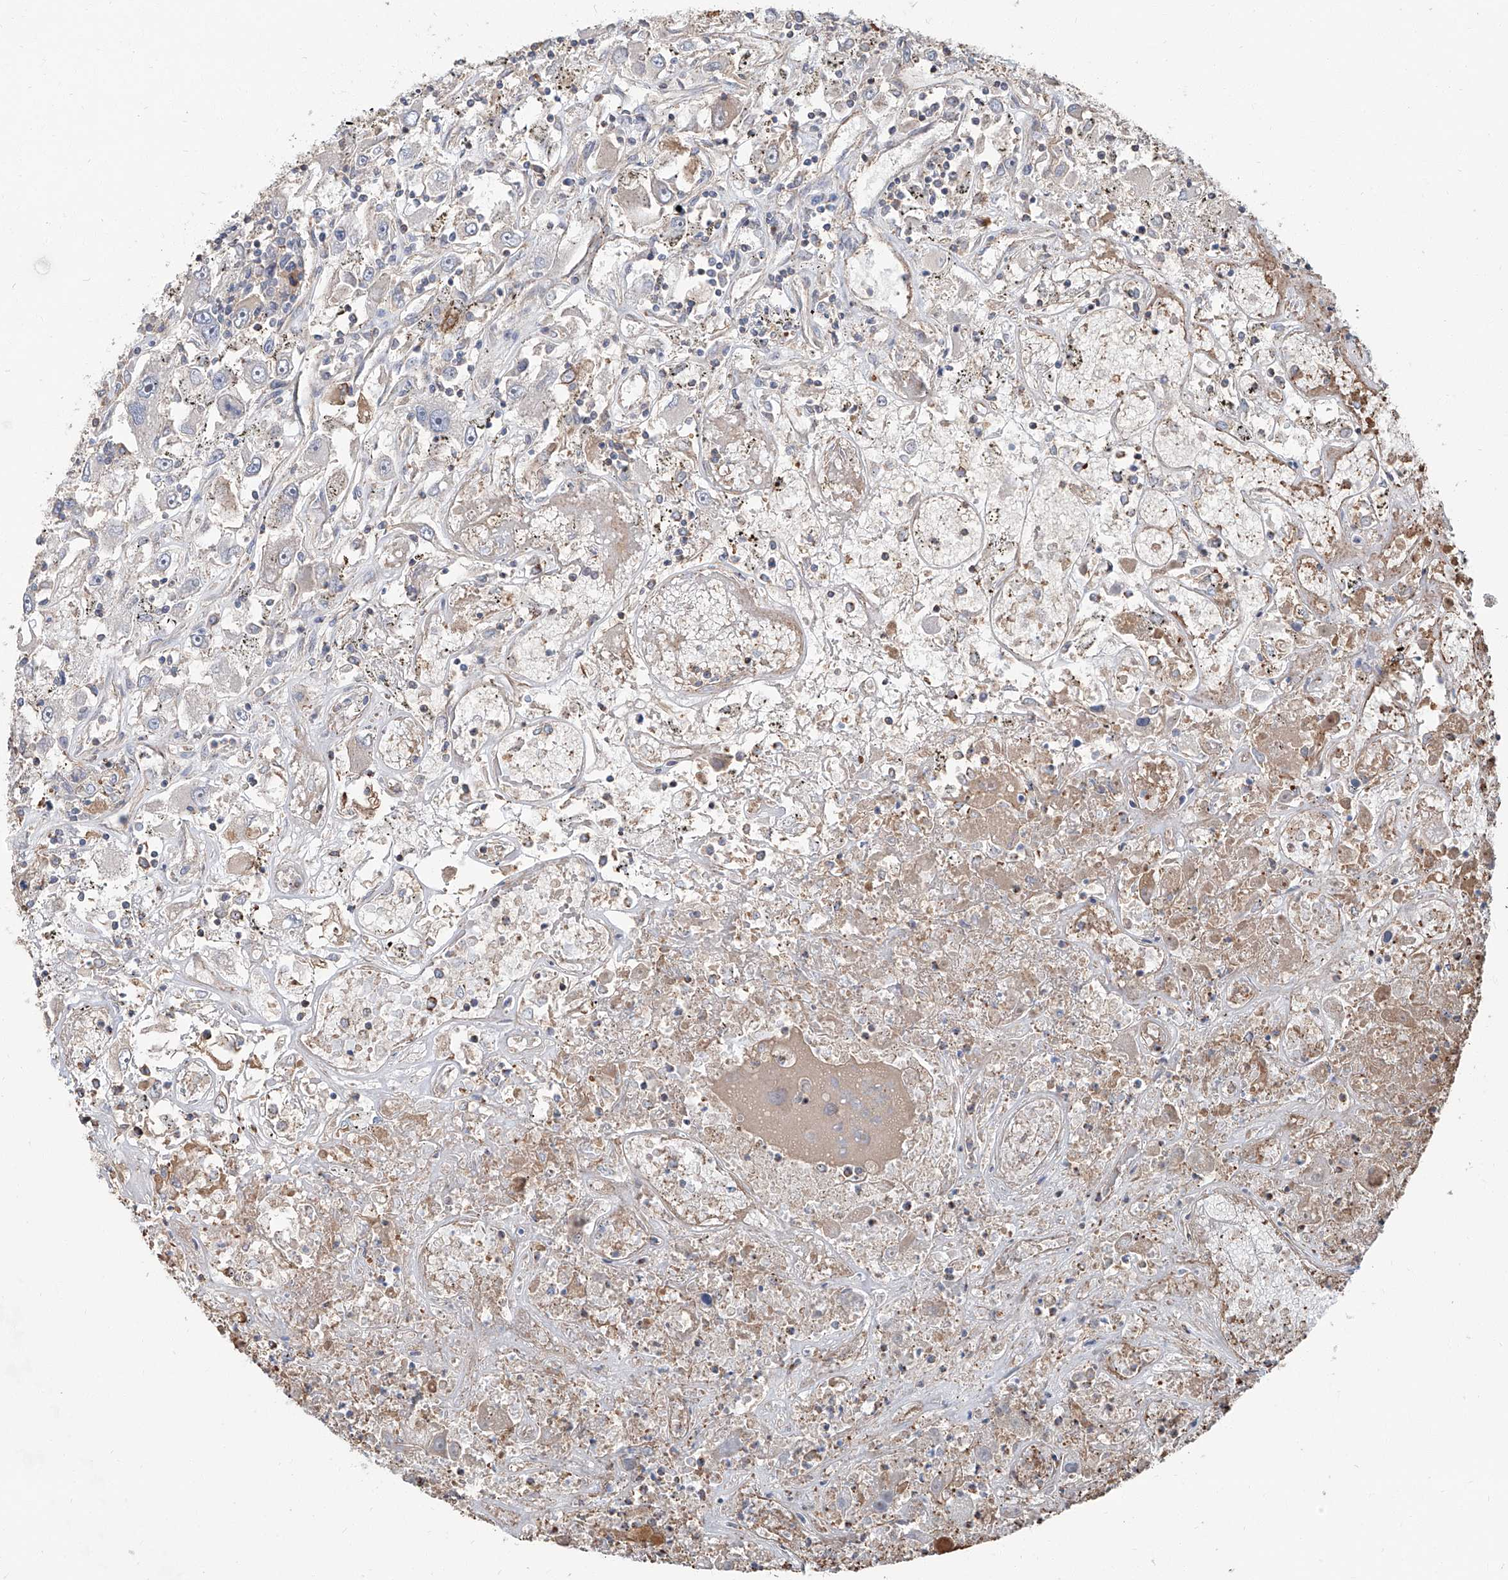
{"staining": {"intensity": "negative", "quantity": "none", "location": "none"}, "tissue": "renal cancer", "cell_type": "Tumor cells", "image_type": "cancer", "snomed": [{"axis": "morphology", "description": "Adenocarcinoma, NOS"}, {"axis": "topography", "description": "Kidney"}], "caption": "IHC of human adenocarcinoma (renal) displays no staining in tumor cells.", "gene": "PIEZO2", "patient": {"sex": "female", "age": 52}}